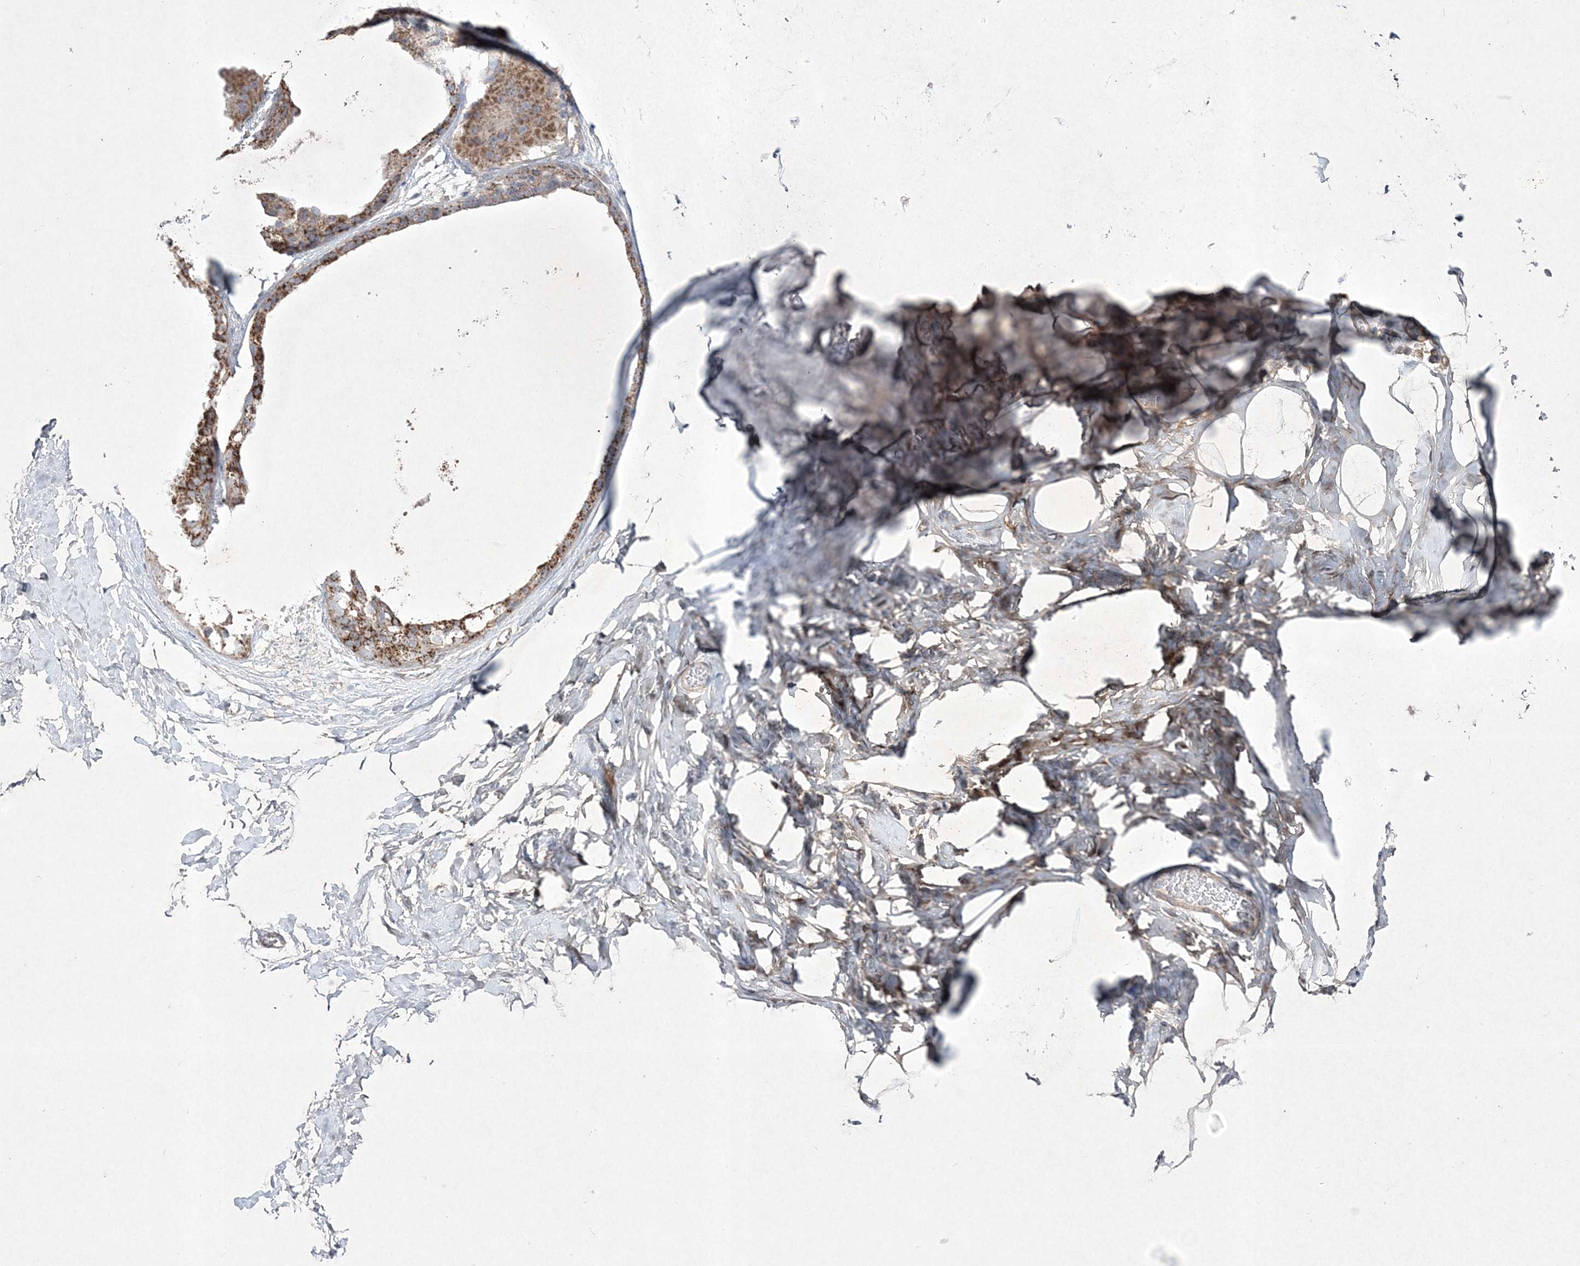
{"staining": {"intensity": "negative", "quantity": "none", "location": "none"}, "tissue": "adipose tissue", "cell_type": "Adipocytes", "image_type": "normal", "snomed": [{"axis": "morphology", "description": "Normal tissue, NOS"}, {"axis": "morphology", "description": "Fibrosis, NOS"}, {"axis": "topography", "description": "Breast"}, {"axis": "topography", "description": "Adipose tissue"}], "caption": "A histopathology image of human adipose tissue is negative for staining in adipocytes. (DAB (3,3'-diaminobenzidine) immunohistochemistry visualized using brightfield microscopy, high magnification).", "gene": "RICTOR", "patient": {"sex": "female", "age": 39}}